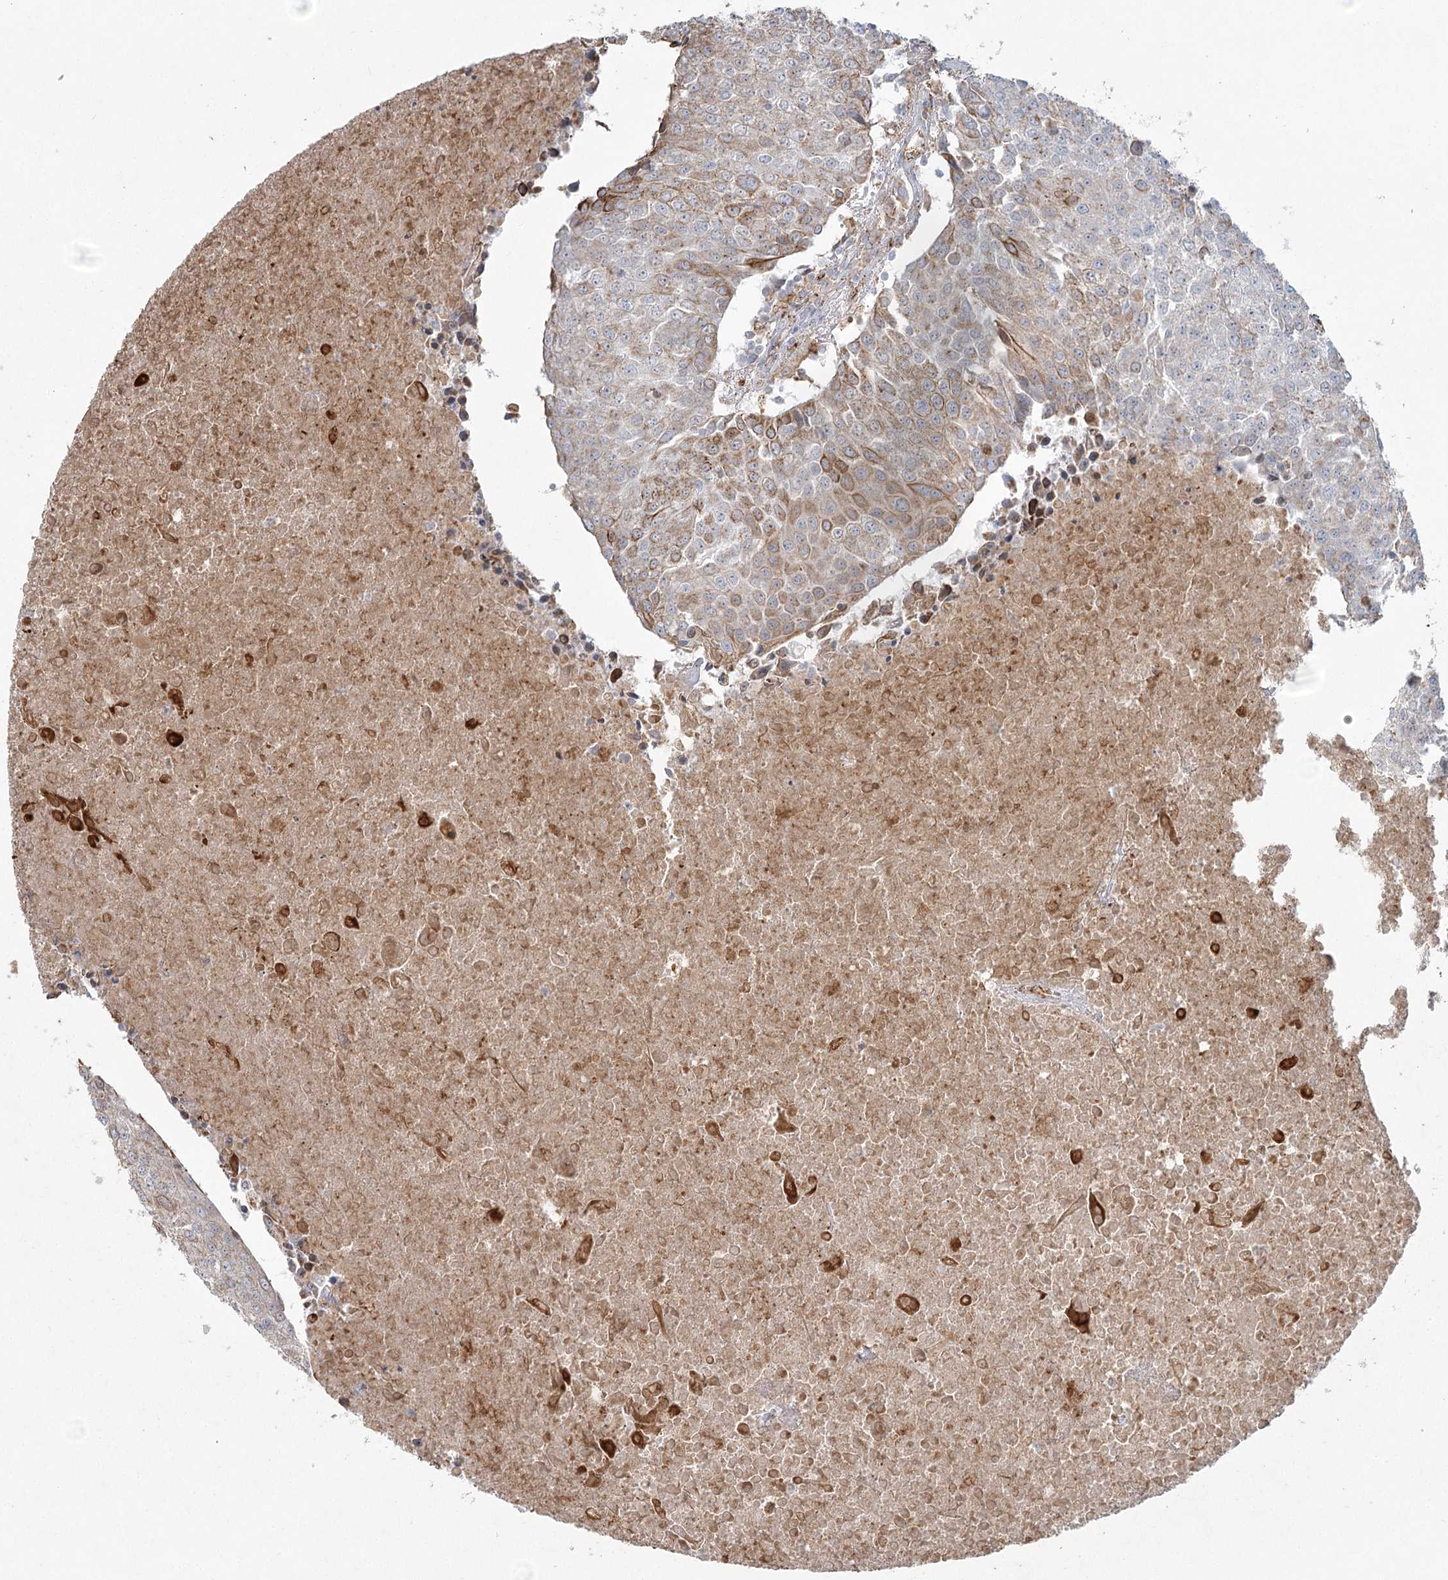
{"staining": {"intensity": "moderate", "quantity": "<25%", "location": "cytoplasmic/membranous"}, "tissue": "urothelial cancer", "cell_type": "Tumor cells", "image_type": "cancer", "snomed": [{"axis": "morphology", "description": "Urothelial carcinoma, High grade"}, {"axis": "topography", "description": "Urinary bladder"}], "caption": "Human urothelial cancer stained with a protein marker demonstrates moderate staining in tumor cells.", "gene": "KBTBD4", "patient": {"sex": "female", "age": 85}}